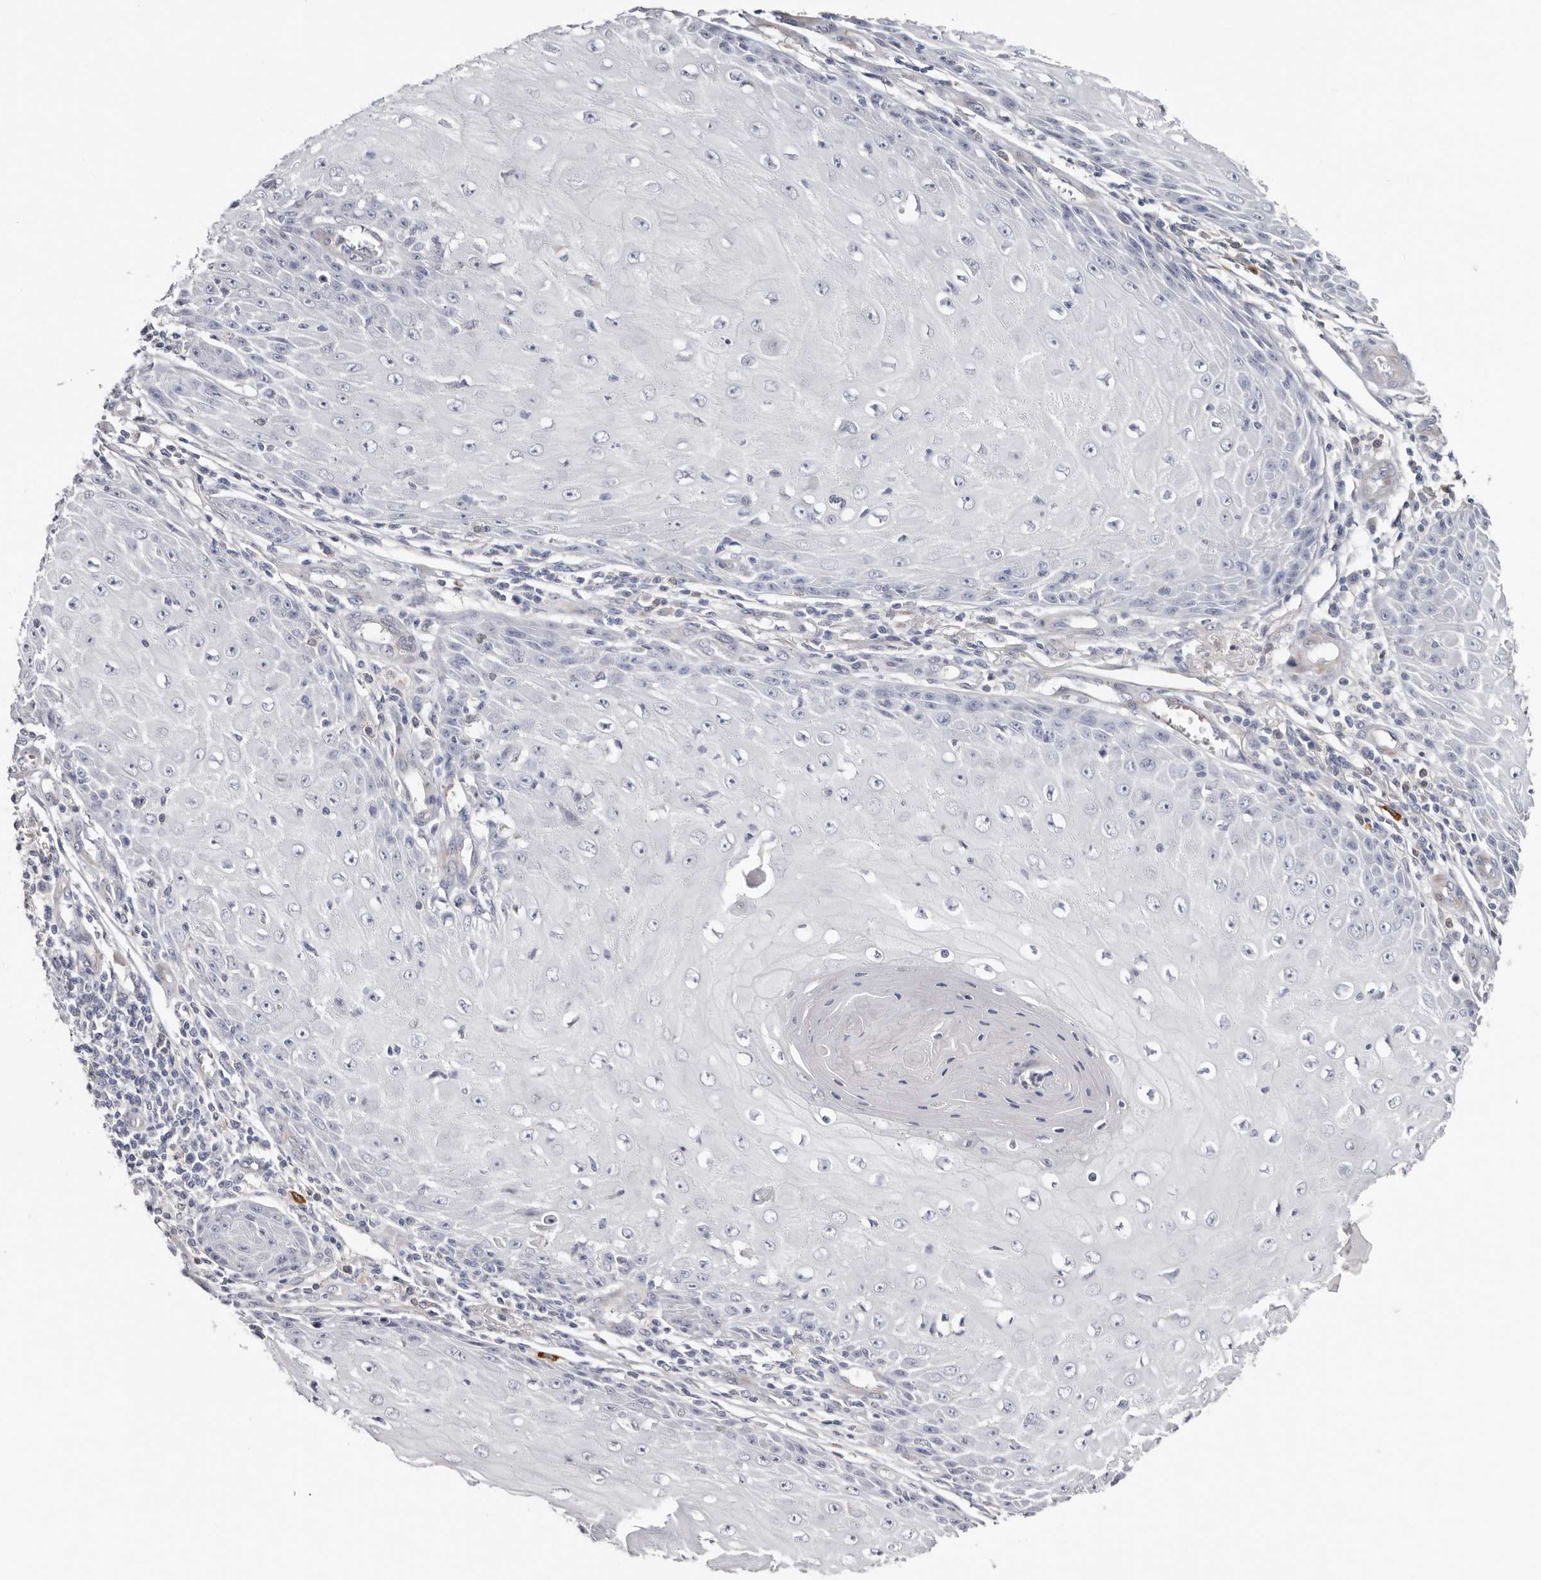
{"staining": {"intensity": "negative", "quantity": "none", "location": "none"}, "tissue": "skin cancer", "cell_type": "Tumor cells", "image_type": "cancer", "snomed": [{"axis": "morphology", "description": "Squamous cell carcinoma, NOS"}, {"axis": "topography", "description": "Skin"}], "caption": "Immunohistochemistry (IHC) photomicrograph of skin cancer (squamous cell carcinoma) stained for a protein (brown), which exhibits no expression in tumor cells.", "gene": "PKDCC", "patient": {"sex": "female", "age": 73}}